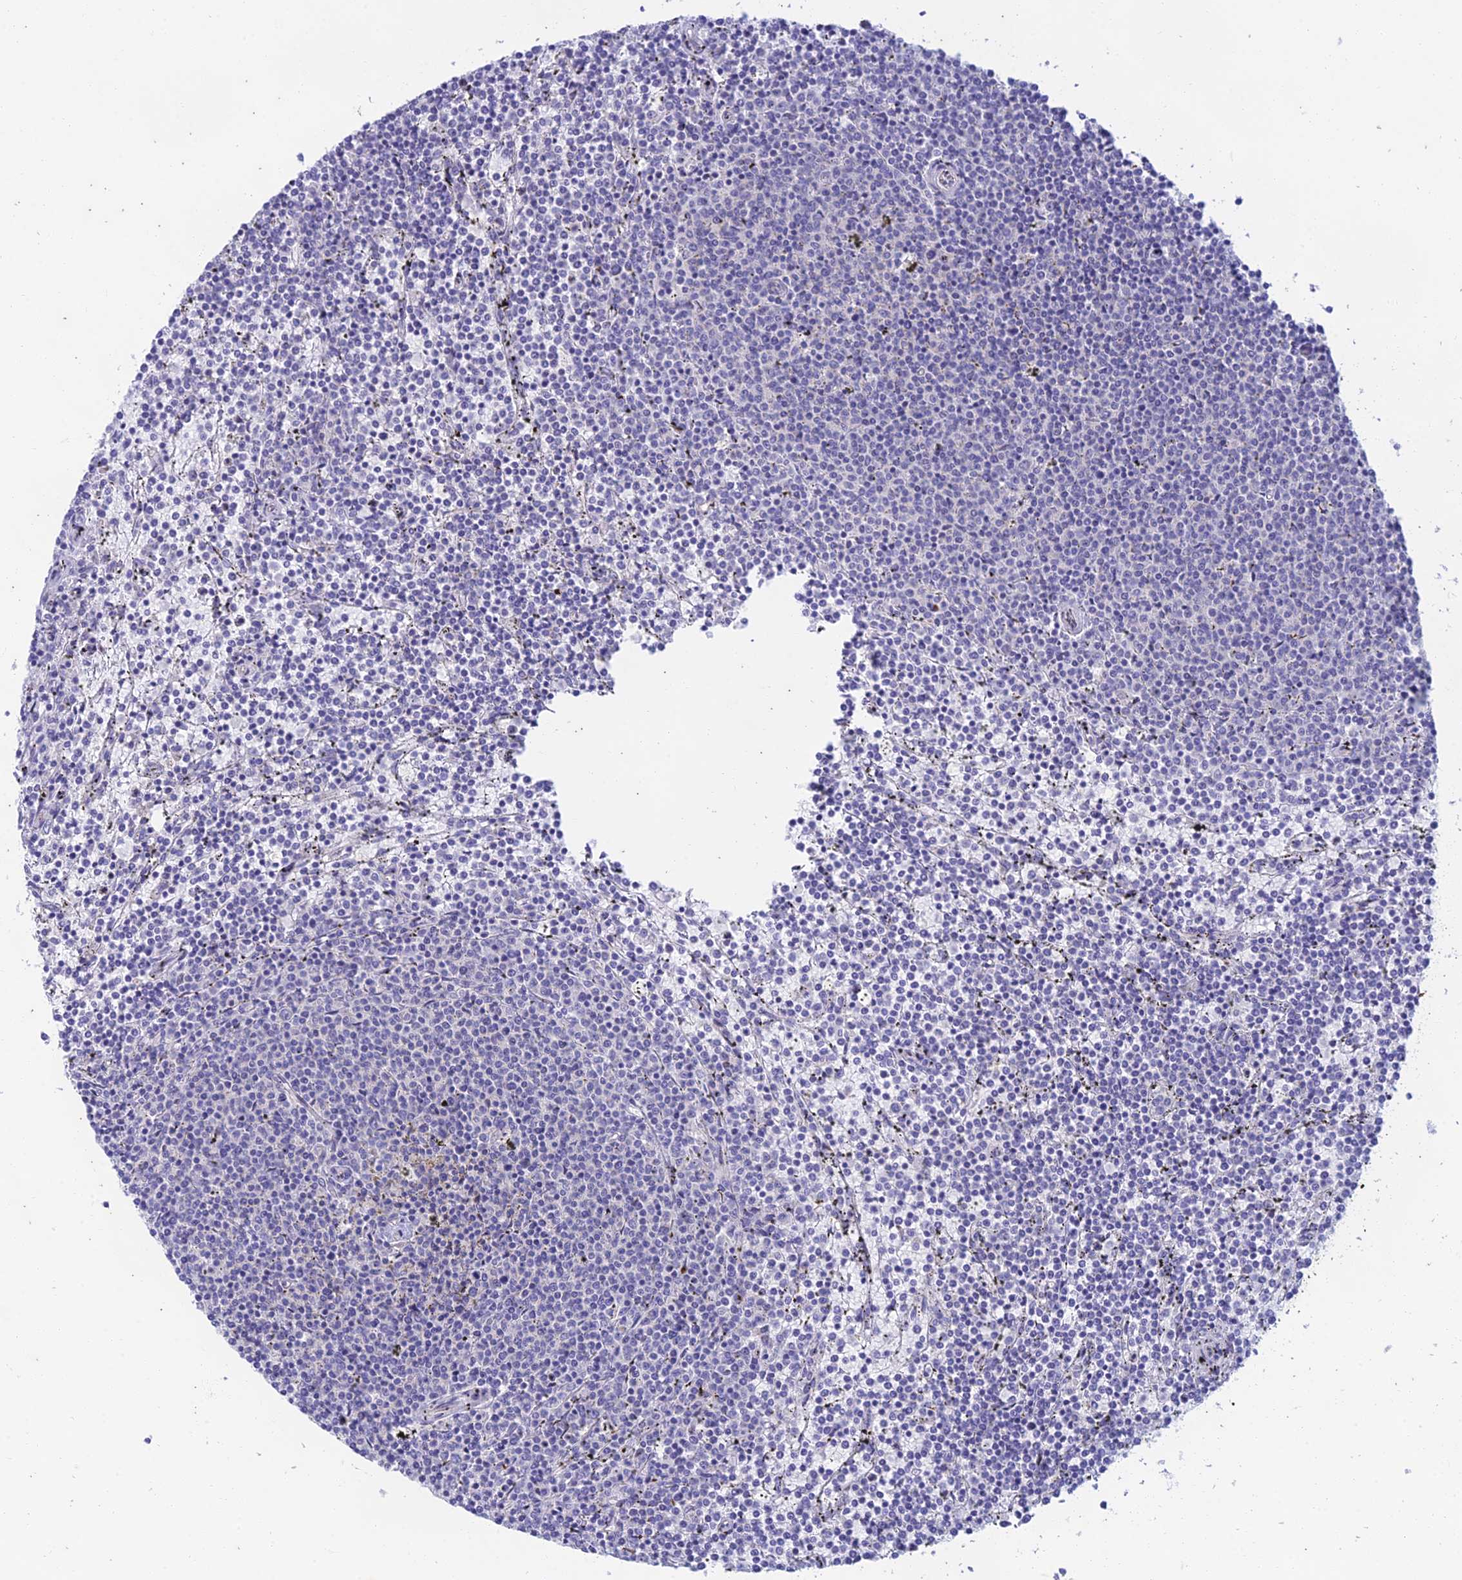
{"staining": {"intensity": "negative", "quantity": "none", "location": "none"}, "tissue": "lymphoma", "cell_type": "Tumor cells", "image_type": "cancer", "snomed": [{"axis": "morphology", "description": "Malignant lymphoma, non-Hodgkin's type, Low grade"}, {"axis": "topography", "description": "Spleen"}], "caption": "Tumor cells are negative for brown protein staining in lymphoma.", "gene": "PTCD2", "patient": {"sex": "female", "age": 50}}